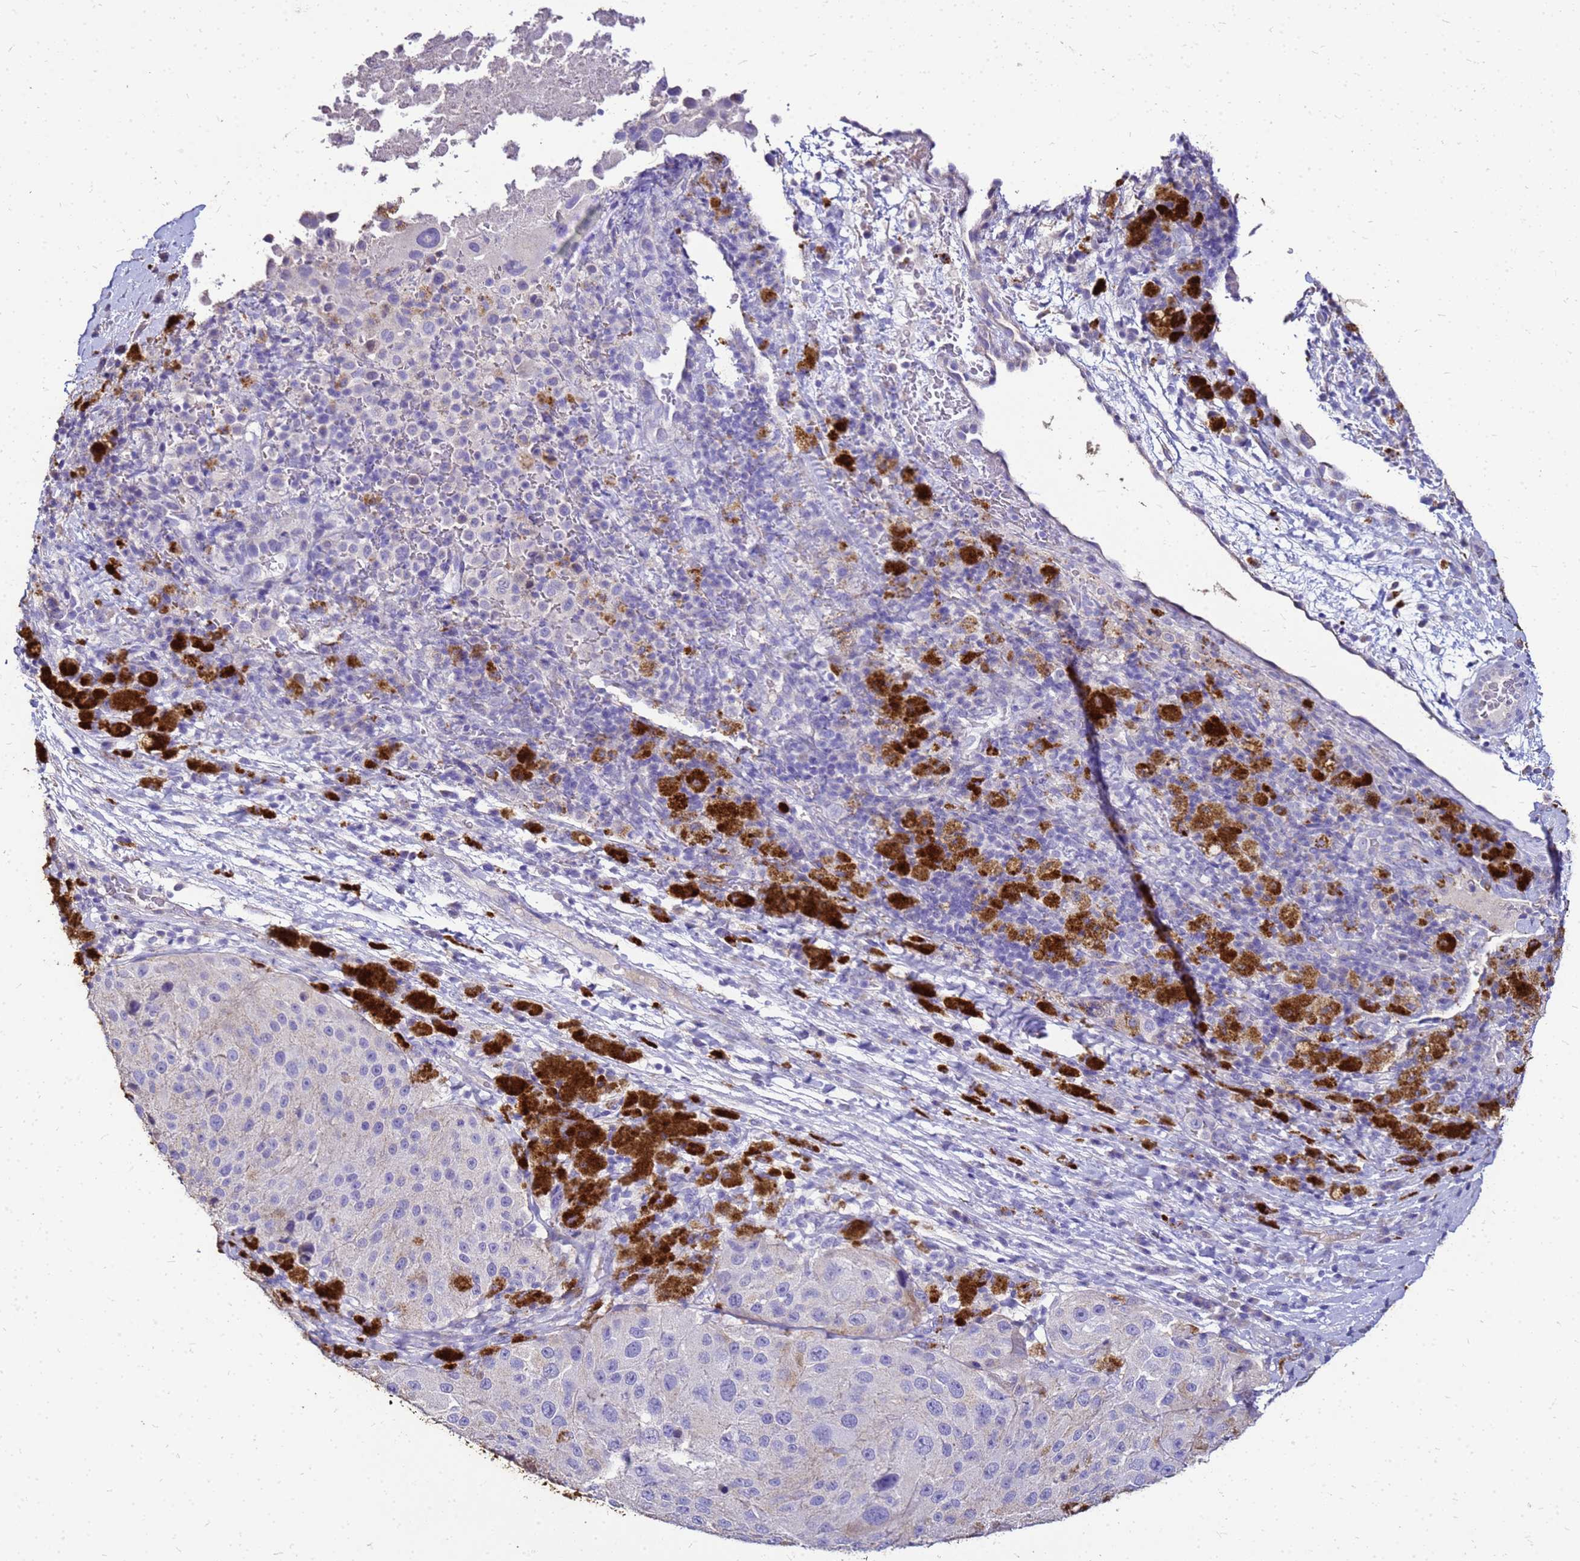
{"staining": {"intensity": "negative", "quantity": "none", "location": "none"}, "tissue": "melanoma", "cell_type": "Tumor cells", "image_type": "cancer", "snomed": [{"axis": "morphology", "description": "Malignant melanoma, Metastatic site"}, {"axis": "topography", "description": "Lymph node"}], "caption": "The histopathology image displays no significant expression in tumor cells of melanoma.", "gene": "S100A2", "patient": {"sex": "male", "age": 62}}